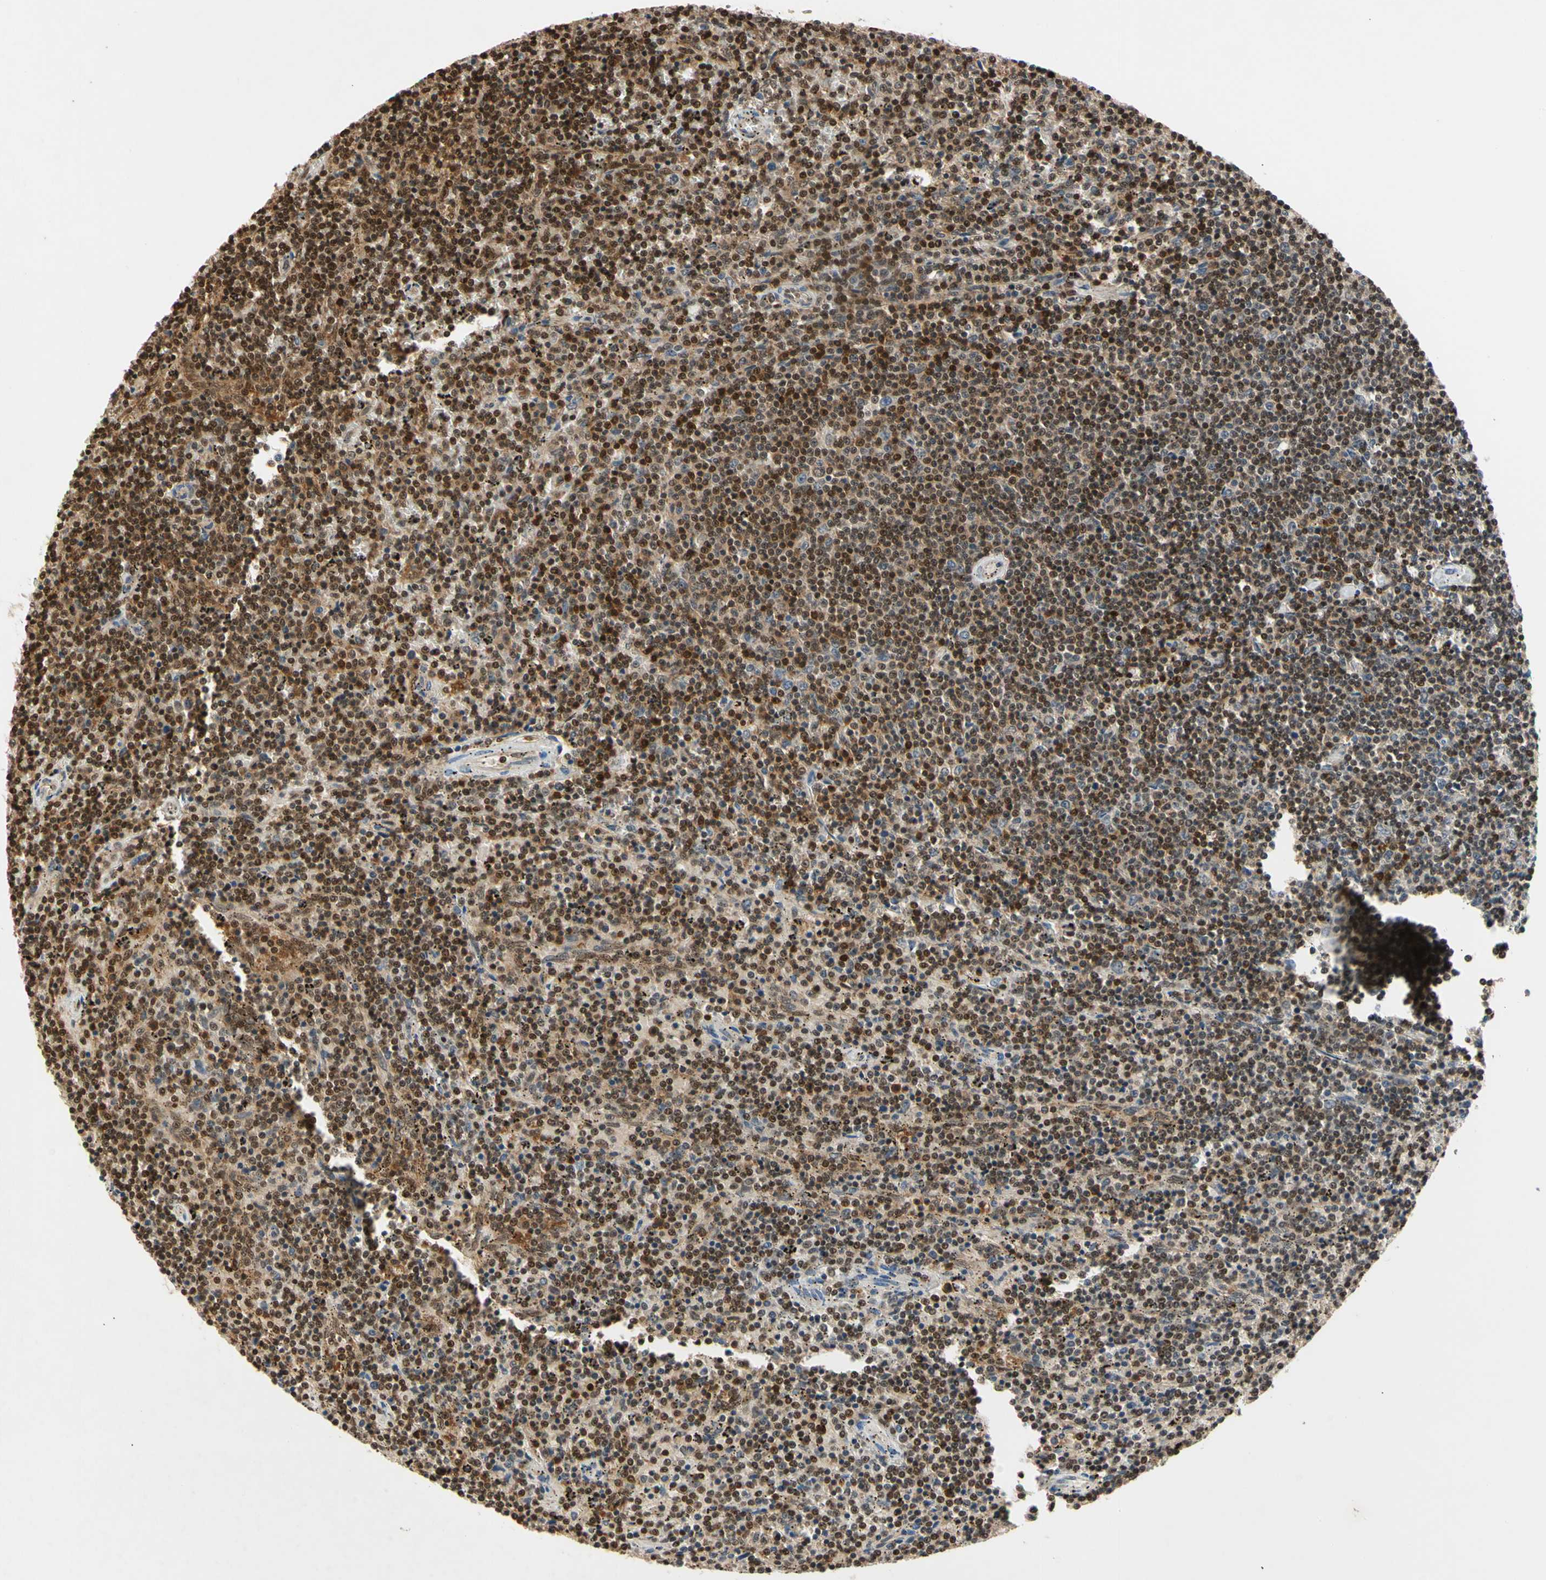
{"staining": {"intensity": "moderate", "quantity": ">75%", "location": "nuclear"}, "tissue": "lymphoma", "cell_type": "Tumor cells", "image_type": "cancer", "snomed": [{"axis": "morphology", "description": "Malignant lymphoma, non-Hodgkin's type, Low grade"}, {"axis": "topography", "description": "Spleen"}], "caption": "Immunohistochemical staining of low-grade malignant lymphoma, non-Hodgkin's type exhibits medium levels of moderate nuclear protein positivity in about >75% of tumor cells.", "gene": "GSR", "patient": {"sex": "female", "age": 50}}